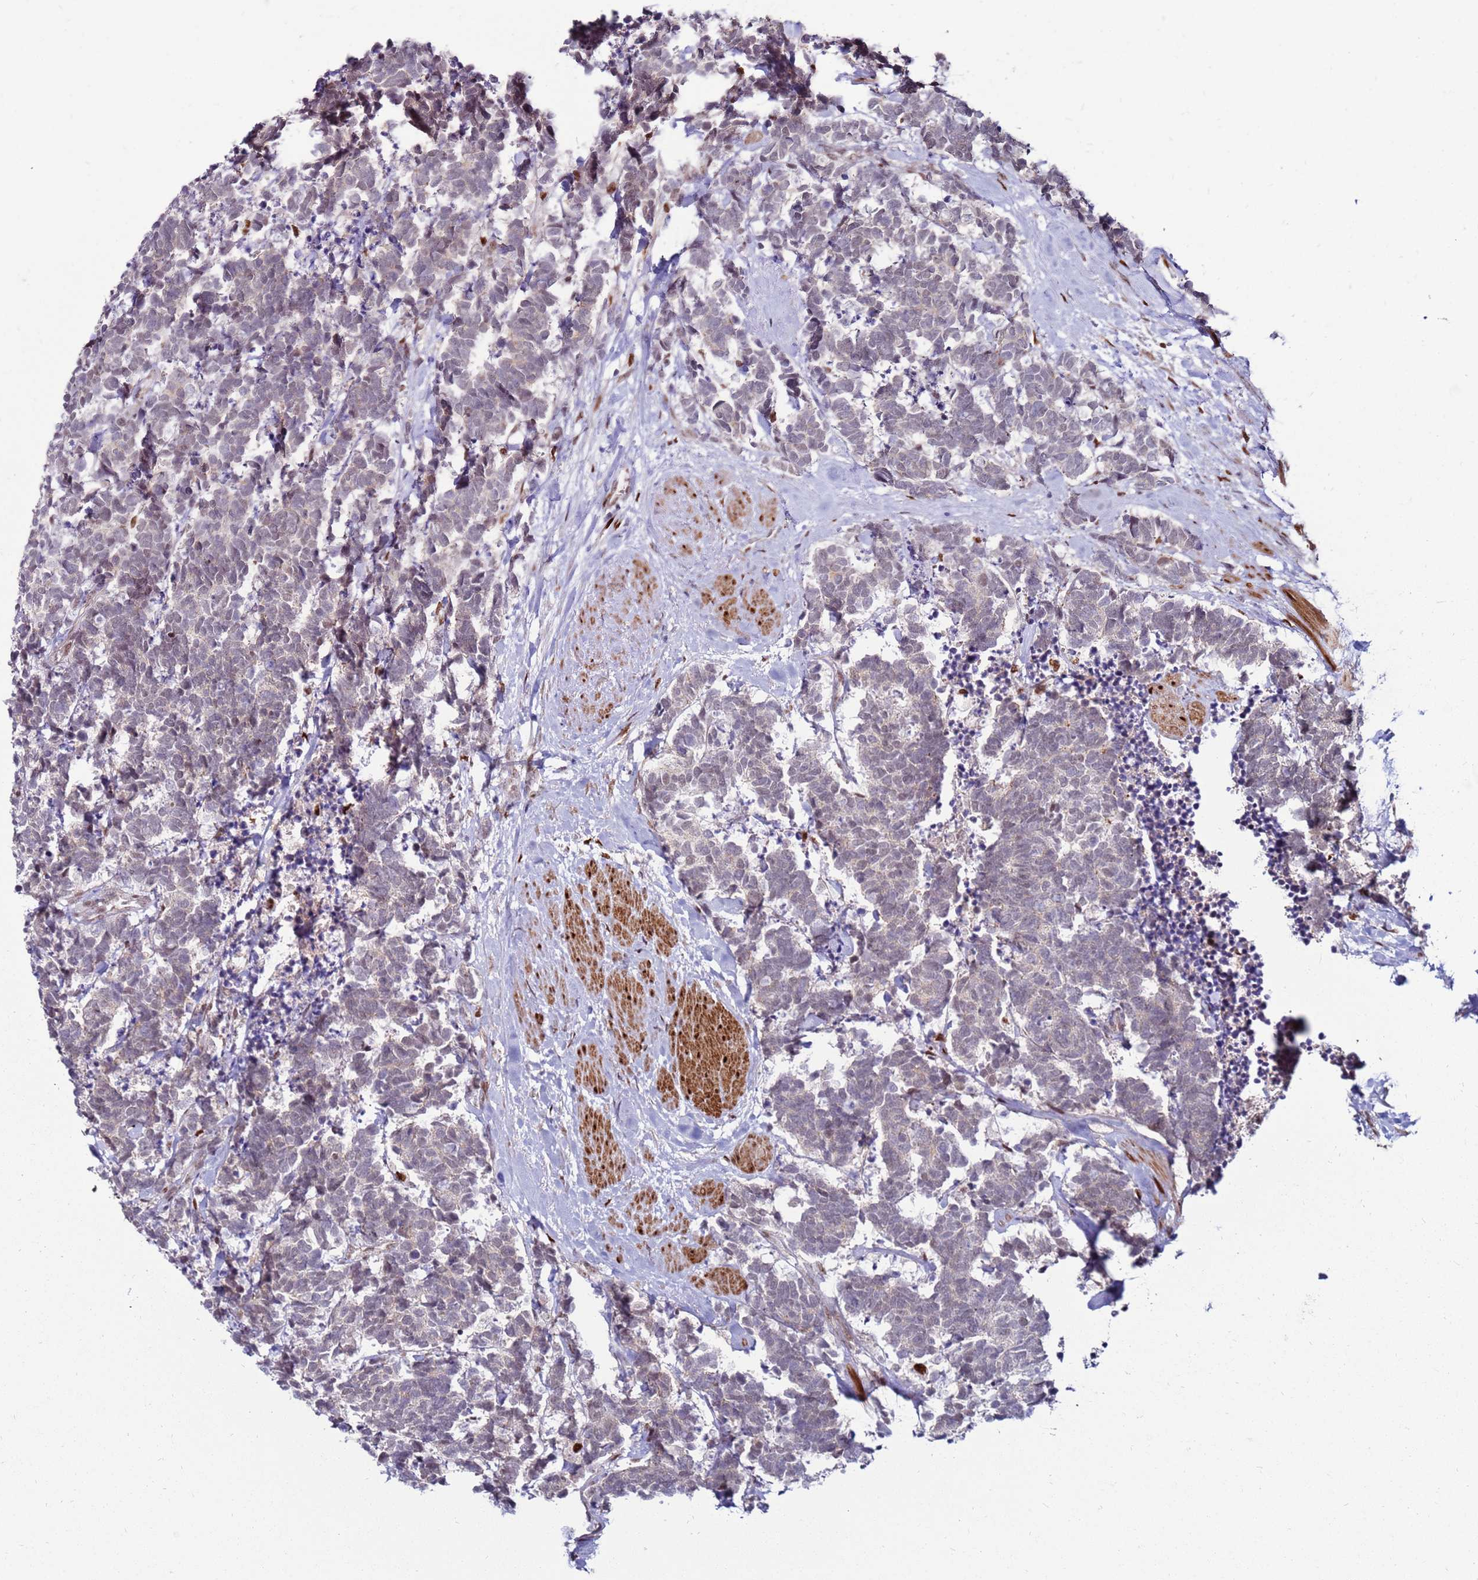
{"staining": {"intensity": "negative", "quantity": "none", "location": "none"}, "tissue": "carcinoid", "cell_type": "Tumor cells", "image_type": "cancer", "snomed": [{"axis": "morphology", "description": "Carcinoma, NOS"}, {"axis": "morphology", "description": "Carcinoid, malignant, NOS"}, {"axis": "topography", "description": "Prostate"}], "caption": "A high-resolution photomicrograph shows IHC staining of carcinoma, which displays no significant positivity in tumor cells. (DAB immunohistochemistry, high magnification).", "gene": "KPNA4", "patient": {"sex": "male", "age": 57}}